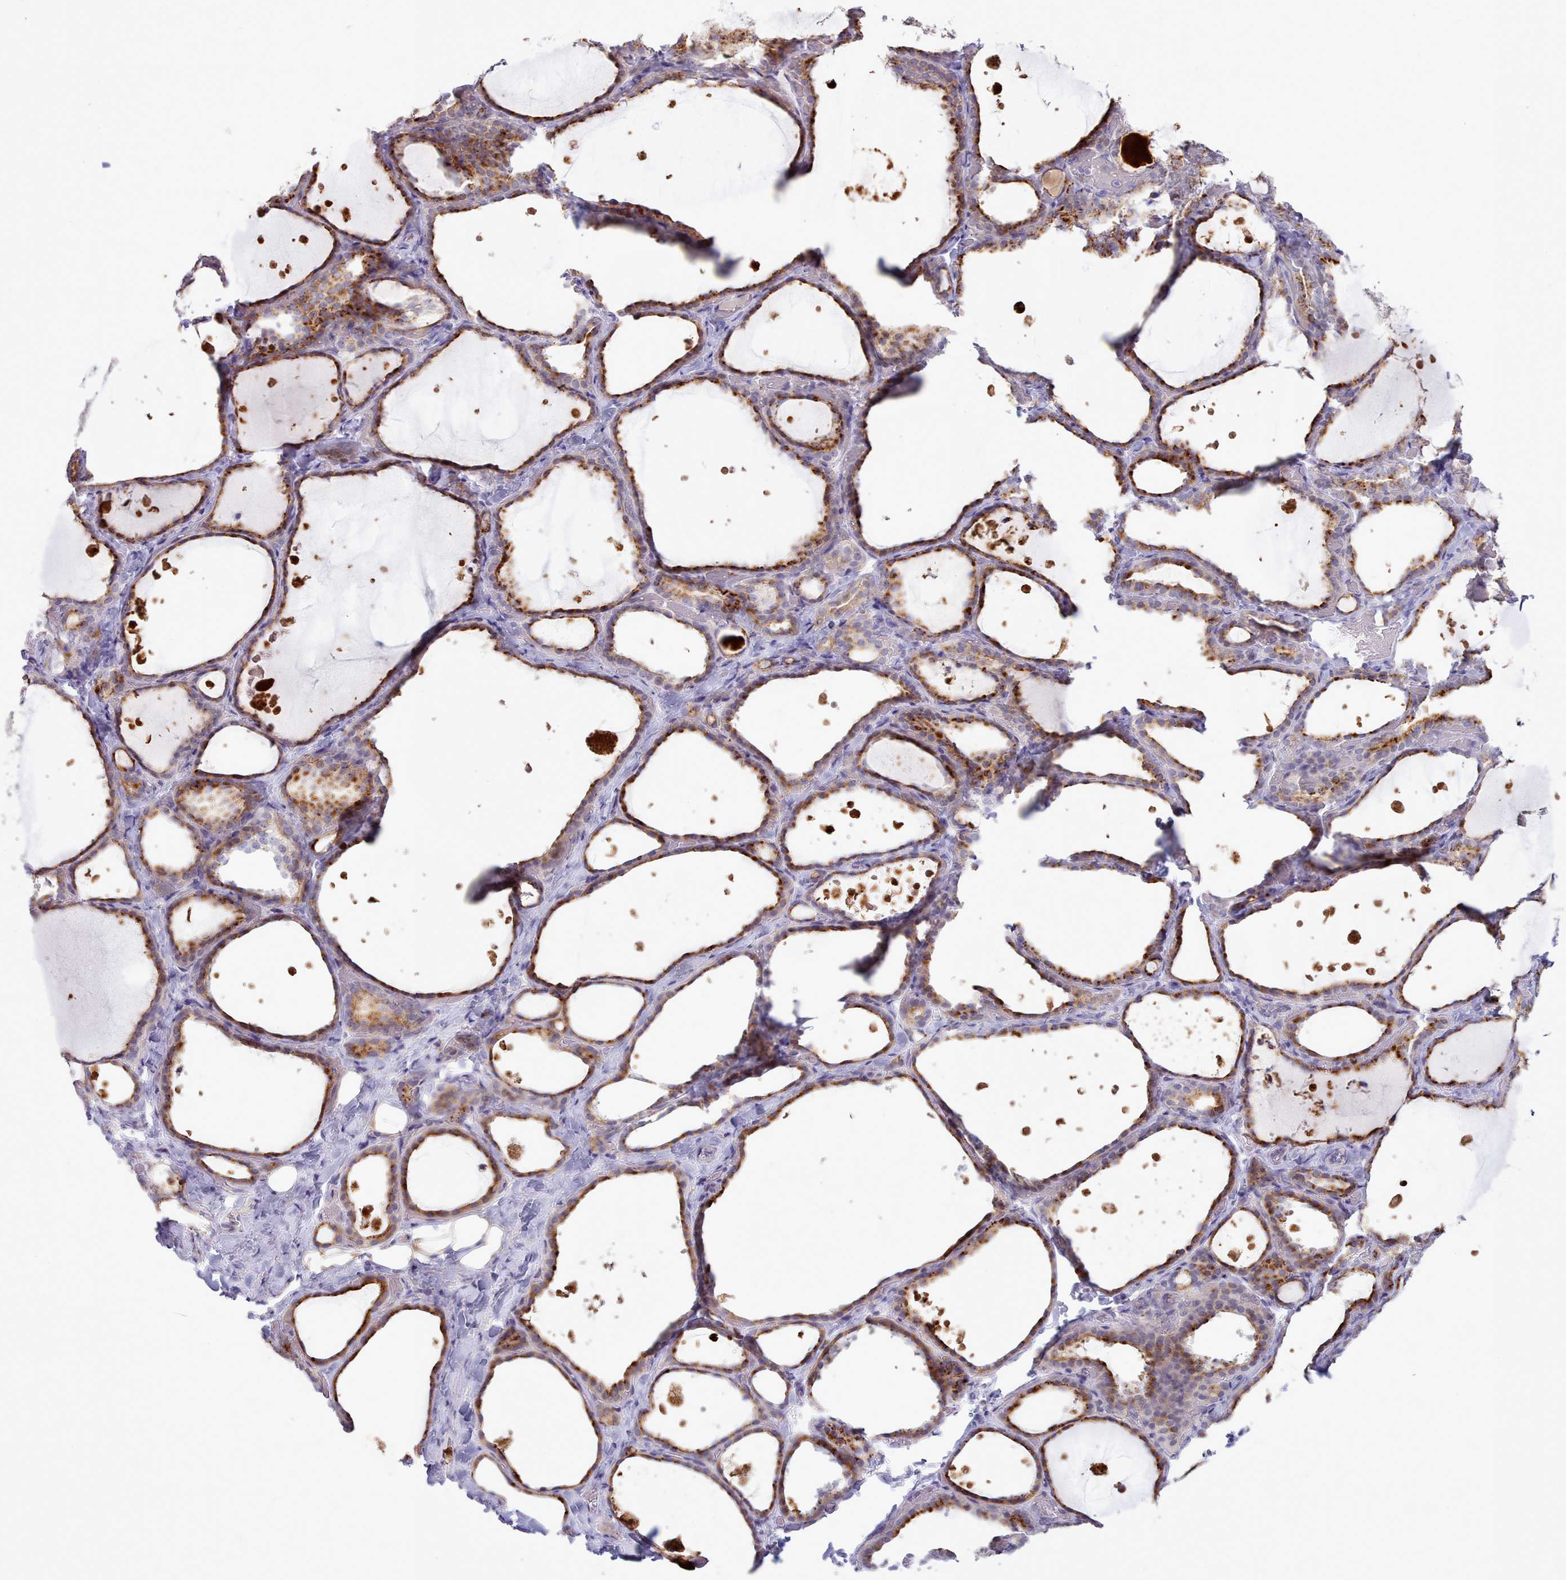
{"staining": {"intensity": "moderate", "quantity": ">75%", "location": "cytoplasmic/membranous"}, "tissue": "thyroid gland", "cell_type": "Glandular cells", "image_type": "normal", "snomed": [{"axis": "morphology", "description": "Normal tissue, NOS"}, {"axis": "topography", "description": "Thyroid gland"}], "caption": "Thyroid gland stained with DAB (3,3'-diaminobenzidine) immunohistochemistry (IHC) shows medium levels of moderate cytoplasmic/membranous expression in approximately >75% of glandular cells.", "gene": "SRD5A1", "patient": {"sex": "female", "age": 44}}